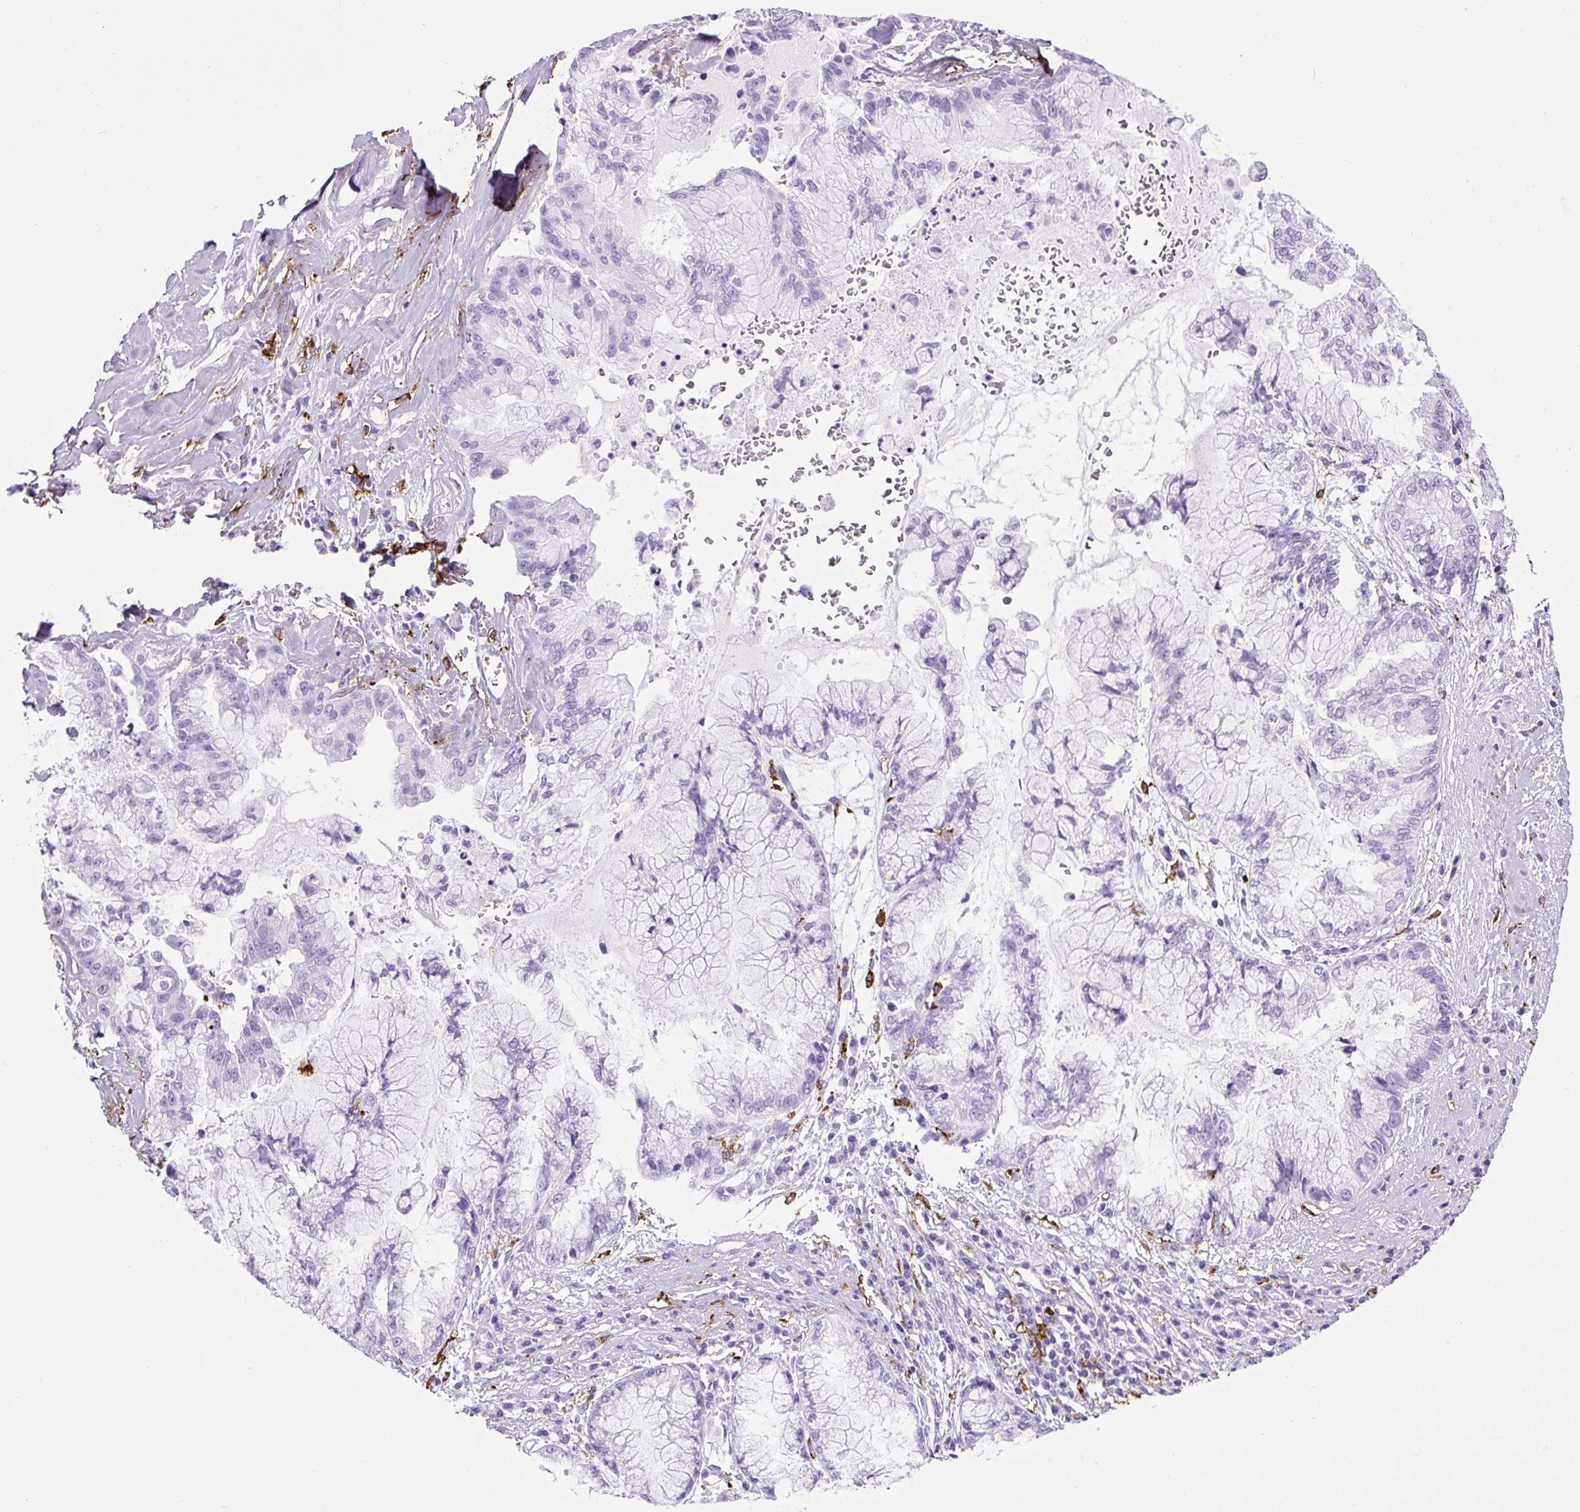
{"staining": {"intensity": "negative", "quantity": "none", "location": "none"}, "tissue": "pancreatic cancer", "cell_type": "Tumor cells", "image_type": "cancer", "snomed": [{"axis": "morphology", "description": "Adenocarcinoma, NOS"}, {"axis": "topography", "description": "Pancreas"}], "caption": "A photomicrograph of adenocarcinoma (pancreatic) stained for a protein exhibits no brown staining in tumor cells. Nuclei are stained in blue.", "gene": "HLA-DRA", "patient": {"sex": "male", "age": 73}}